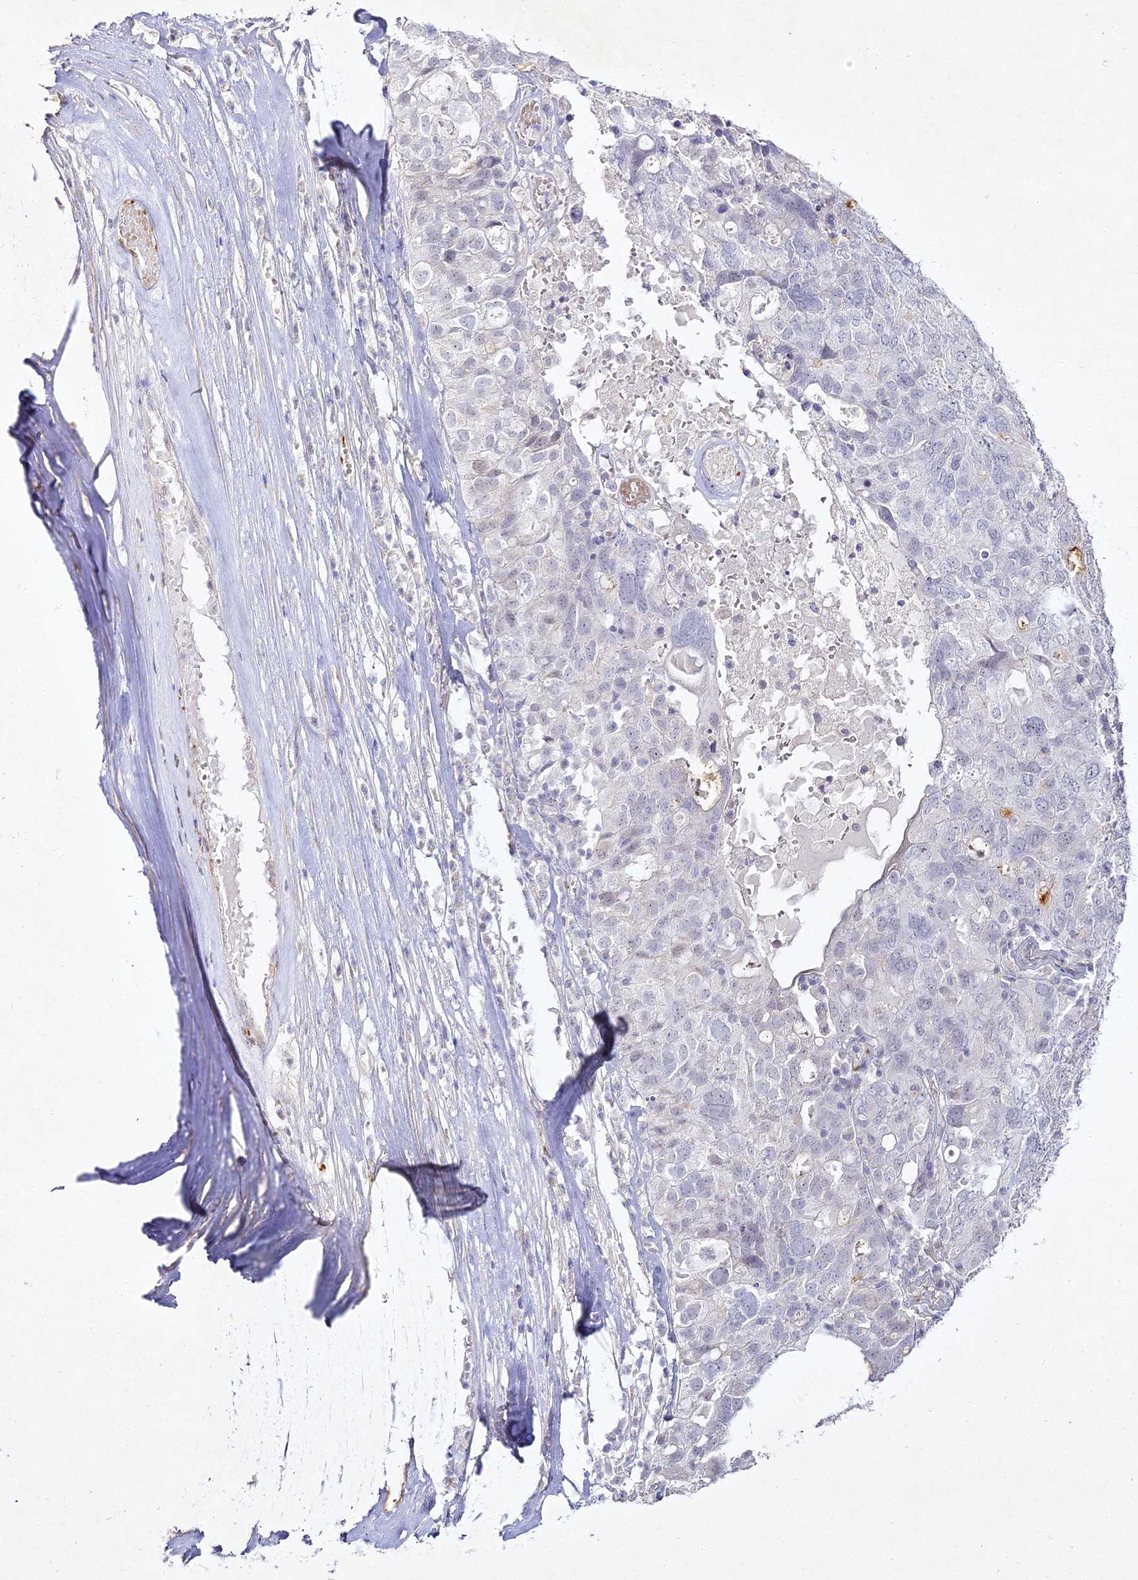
{"staining": {"intensity": "negative", "quantity": "none", "location": "none"}, "tissue": "ovarian cancer", "cell_type": "Tumor cells", "image_type": "cancer", "snomed": [{"axis": "morphology", "description": "Carcinoma, endometroid"}, {"axis": "topography", "description": "Ovary"}], "caption": "DAB (3,3'-diaminobenzidine) immunohistochemical staining of ovarian endometroid carcinoma demonstrates no significant expression in tumor cells.", "gene": "ALPG", "patient": {"sex": "female", "age": 62}}